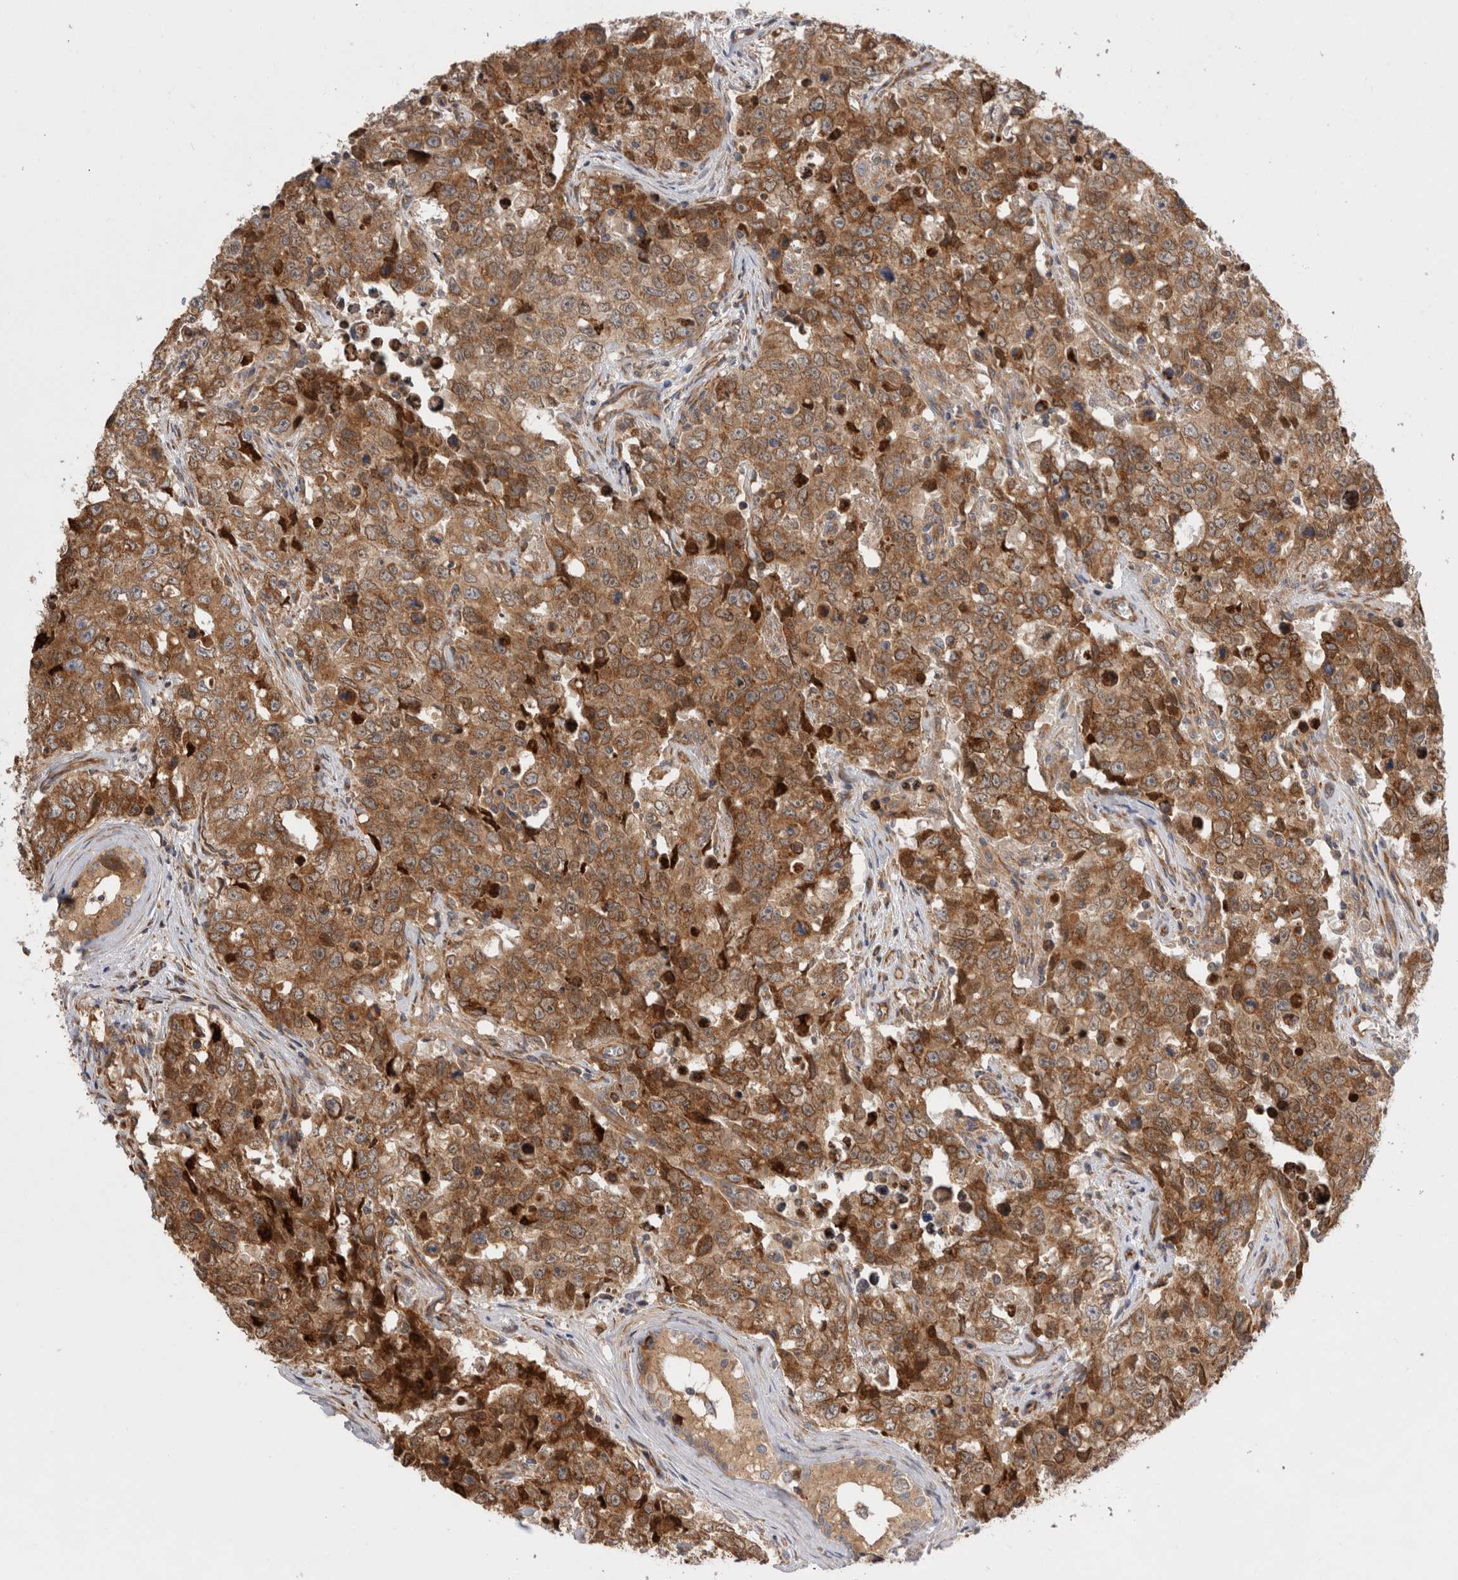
{"staining": {"intensity": "moderate", "quantity": ">75%", "location": "cytoplasmic/membranous"}, "tissue": "testis cancer", "cell_type": "Tumor cells", "image_type": "cancer", "snomed": [{"axis": "morphology", "description": "Carcinoma, Embryonal, NOS"}, {"axis": "topography", "description": "Testis"}], "caption": "Immunohistochemical staining of testis cancer (embryonal carcinoma) shows medium levels of moderate cytoplasmic/membranous protein staining in approximately >75% of tumor cells.", "gene": "PDCD10", "patient": {"sex": "male", "age": 28}}